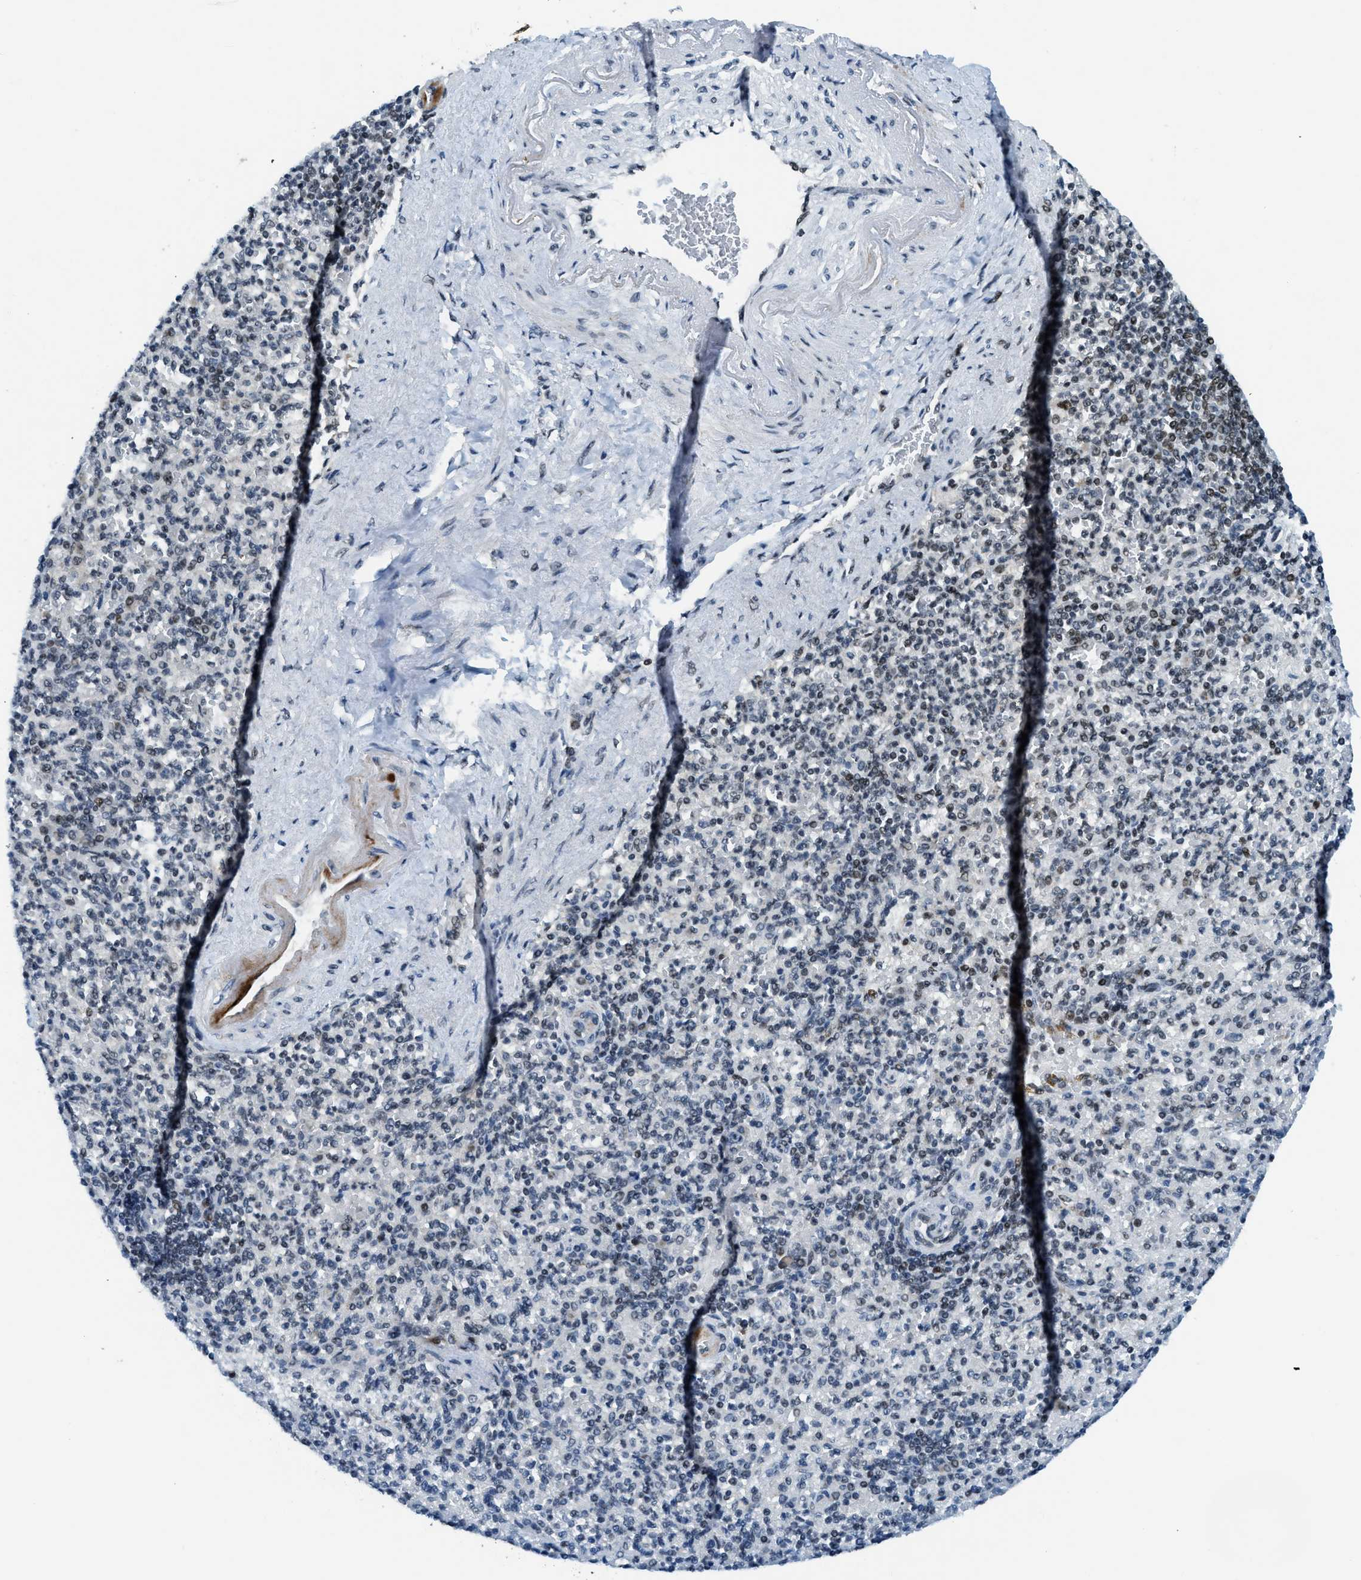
{"staining": {"intensity": "strong", "quantity": "25%-75%", "location": "nuclear"}, "tissue": "spleen", "cell_type": "Cells in red pulp", "image_type": "normal", "snomed": [{"axis": "morphology", "description": "Normal tissue, NOS"}, {"axis": "topography", "description": "Spleen"}], "caption": "This is an image of immunohistochemistry staining of benign spleen, which shows strong expression in the nuclear of cells in red pulp.", "gene": "RAD51B", "patient": {"sex": "female", "age": 74}}